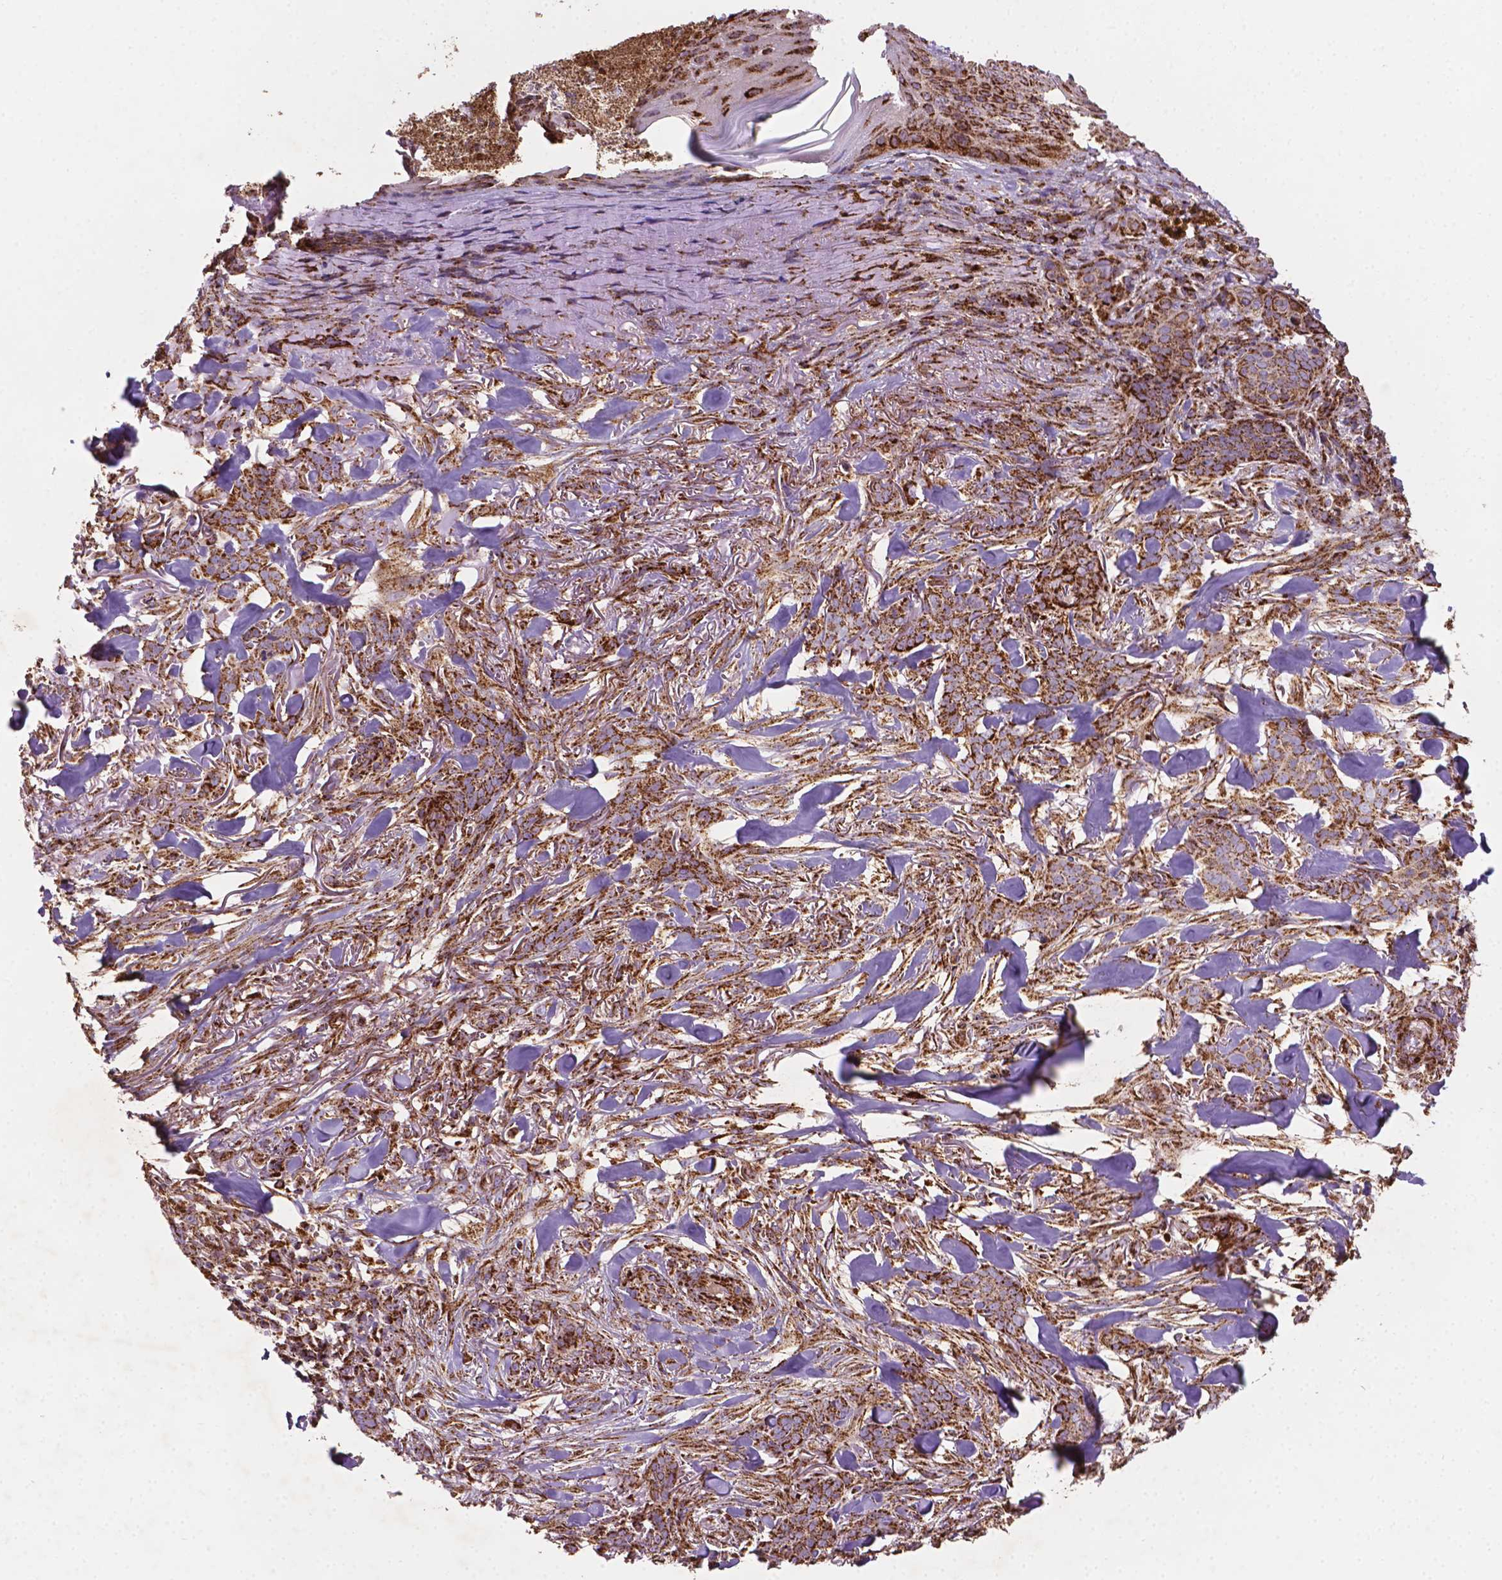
{"staining": {"intensity": "strong", "quantity": ">75%", "location": "cytoplasmic/membranous"}, "tissue": "skin cancer", "cell_type": "Tumor cells", "image_type": "cancer", "snomed": [{"axis": "morphology", "description": "Basal cell carcinoma"}, {"axis": "topography", "description": "Skin"}], "caption": "Skin basal cell carcinoma stained with DAB (3,3'-diaminobenzidine) immunohistochemistry exhibits high levels of strong cytoplasmic/membranous staining in approximately >75% of tumor cells.", "gene": "ILVBL", "patient": {"sex": "female", "age": 61}}